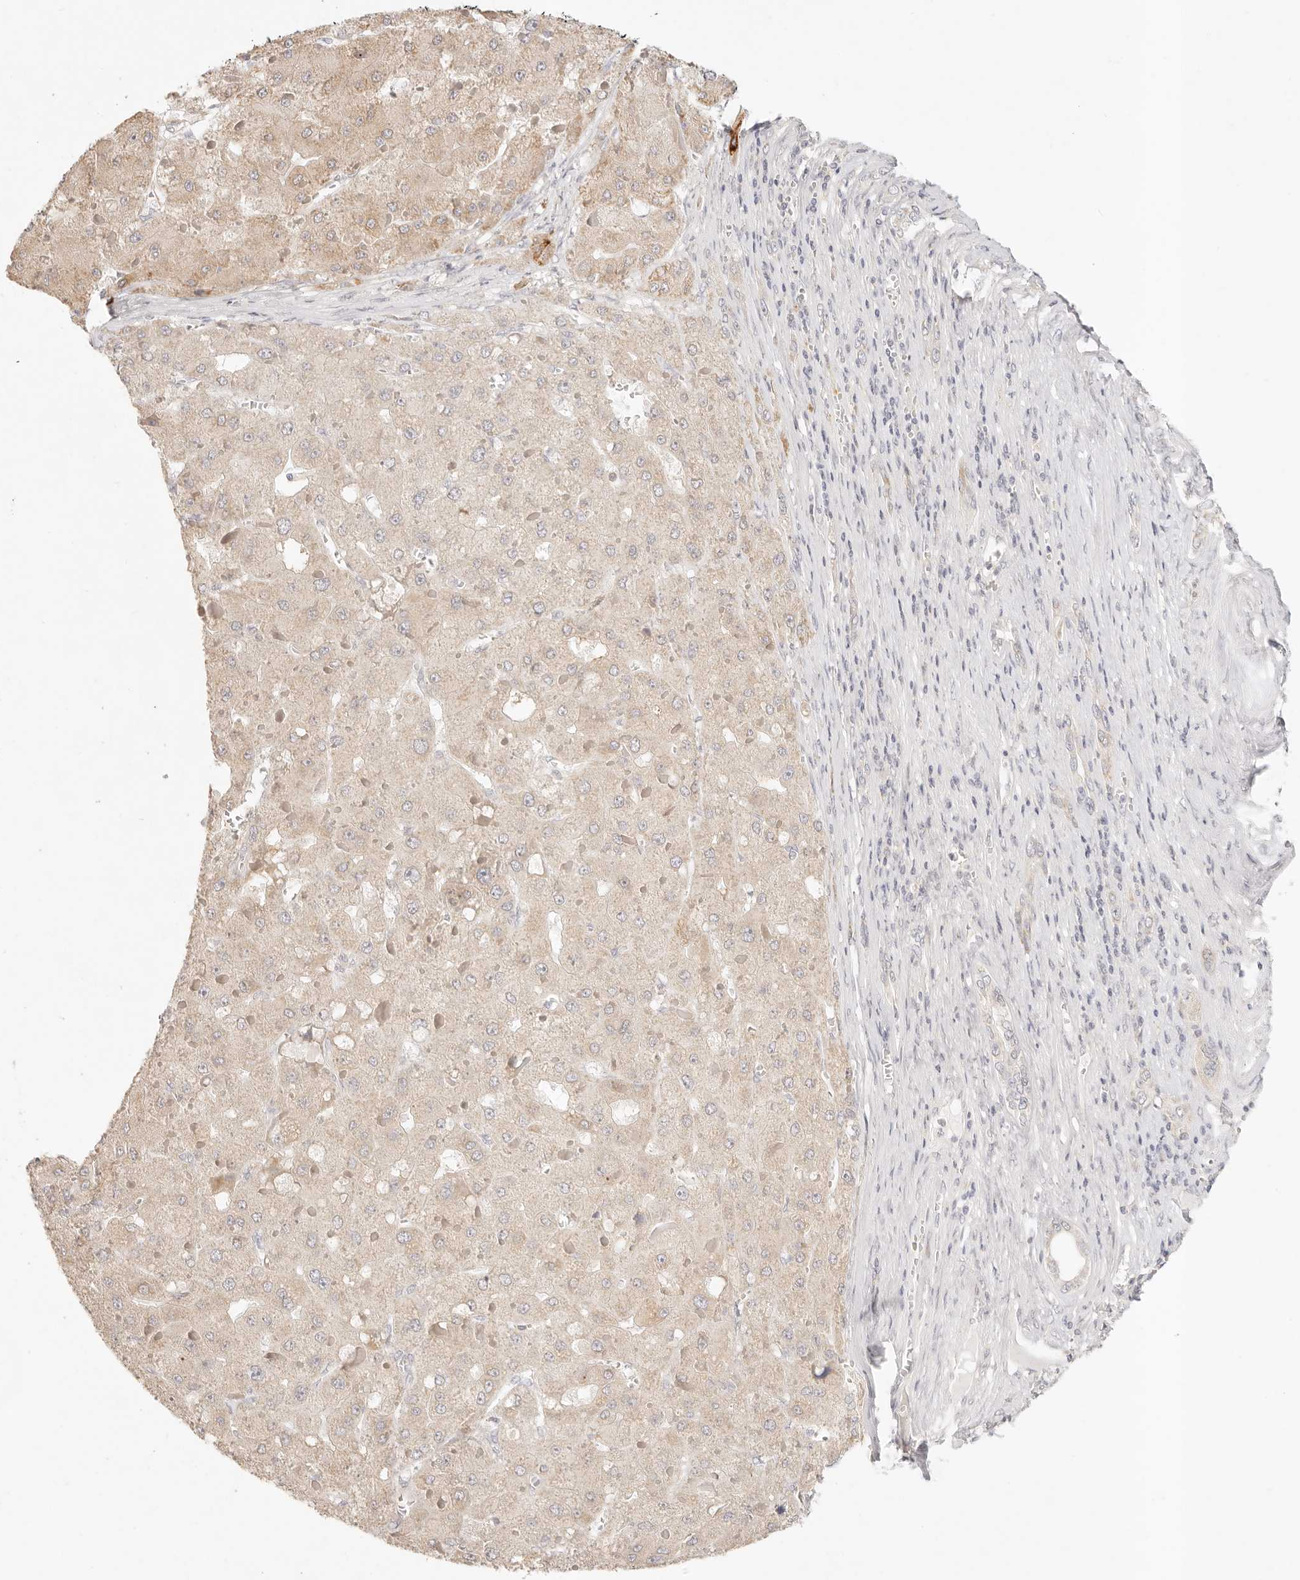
{"staining": {"intensity": "weak", "quantity": ">75%", "location": "cytoplasmic/membranous"}, "tissue": "liver cancer", "cell_type": "Tumor cells", "image_type": "cancer", "snomed": [{"axis": "morphology", "description": "Carcinoma, Hepatocellular, NOS"}, {"axis": "topography", "description": "Liver"}], "caption": "IHC histopathology image of liver cancer (hepatocellular carcinoma) stained for a protein (brown), which demonstrates low levels of weak cytoplasmic/membranous staining in about >75% of tumor cells.", "gene": "GPR156", "patient": {"sex": "female", "age": 73}}